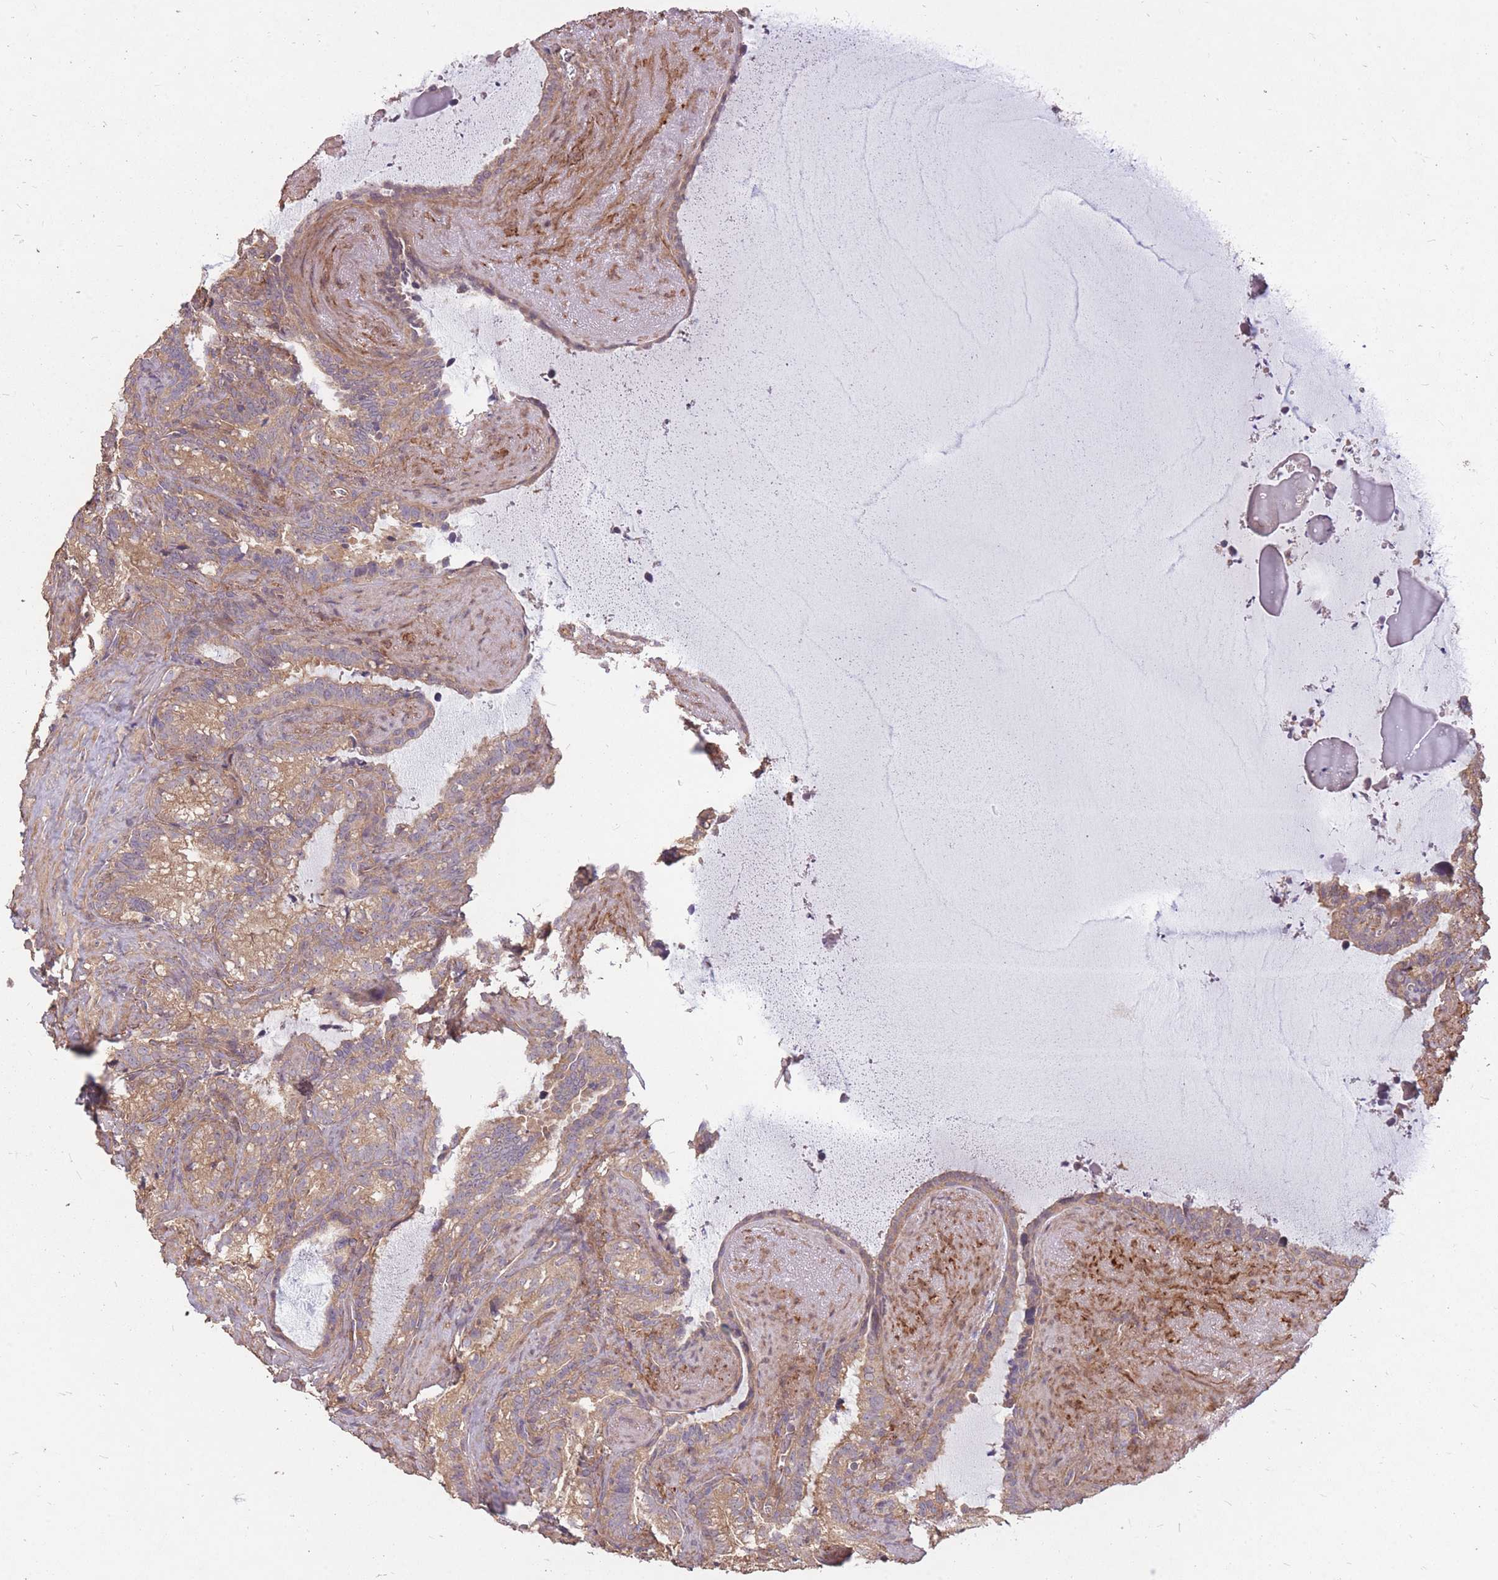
{"staining": {"intensity": "moderate", "quantity": ">75%", "location": "cytoplasmic/membranous"}, "tissue": "seminal vesicle", "cell_type": "Glandular cells", "image_type": "normal", "snomed": [{"axis": "morphology", "description": "Normal tissue, NOS"}, {"axis": "topography", "description": "Prostate"}, {"axis": "topography", "description": "Seminal veicle"}], "caption": "Immunohistochemistry (DAB) staining of benign human seminal vesicle shows moderate cytoplasmic/membranous protein staining in approximately >75% of glandular cells.", "gene": "DYNC1LI2", "patient": {"sex": "male", "age": 58}}